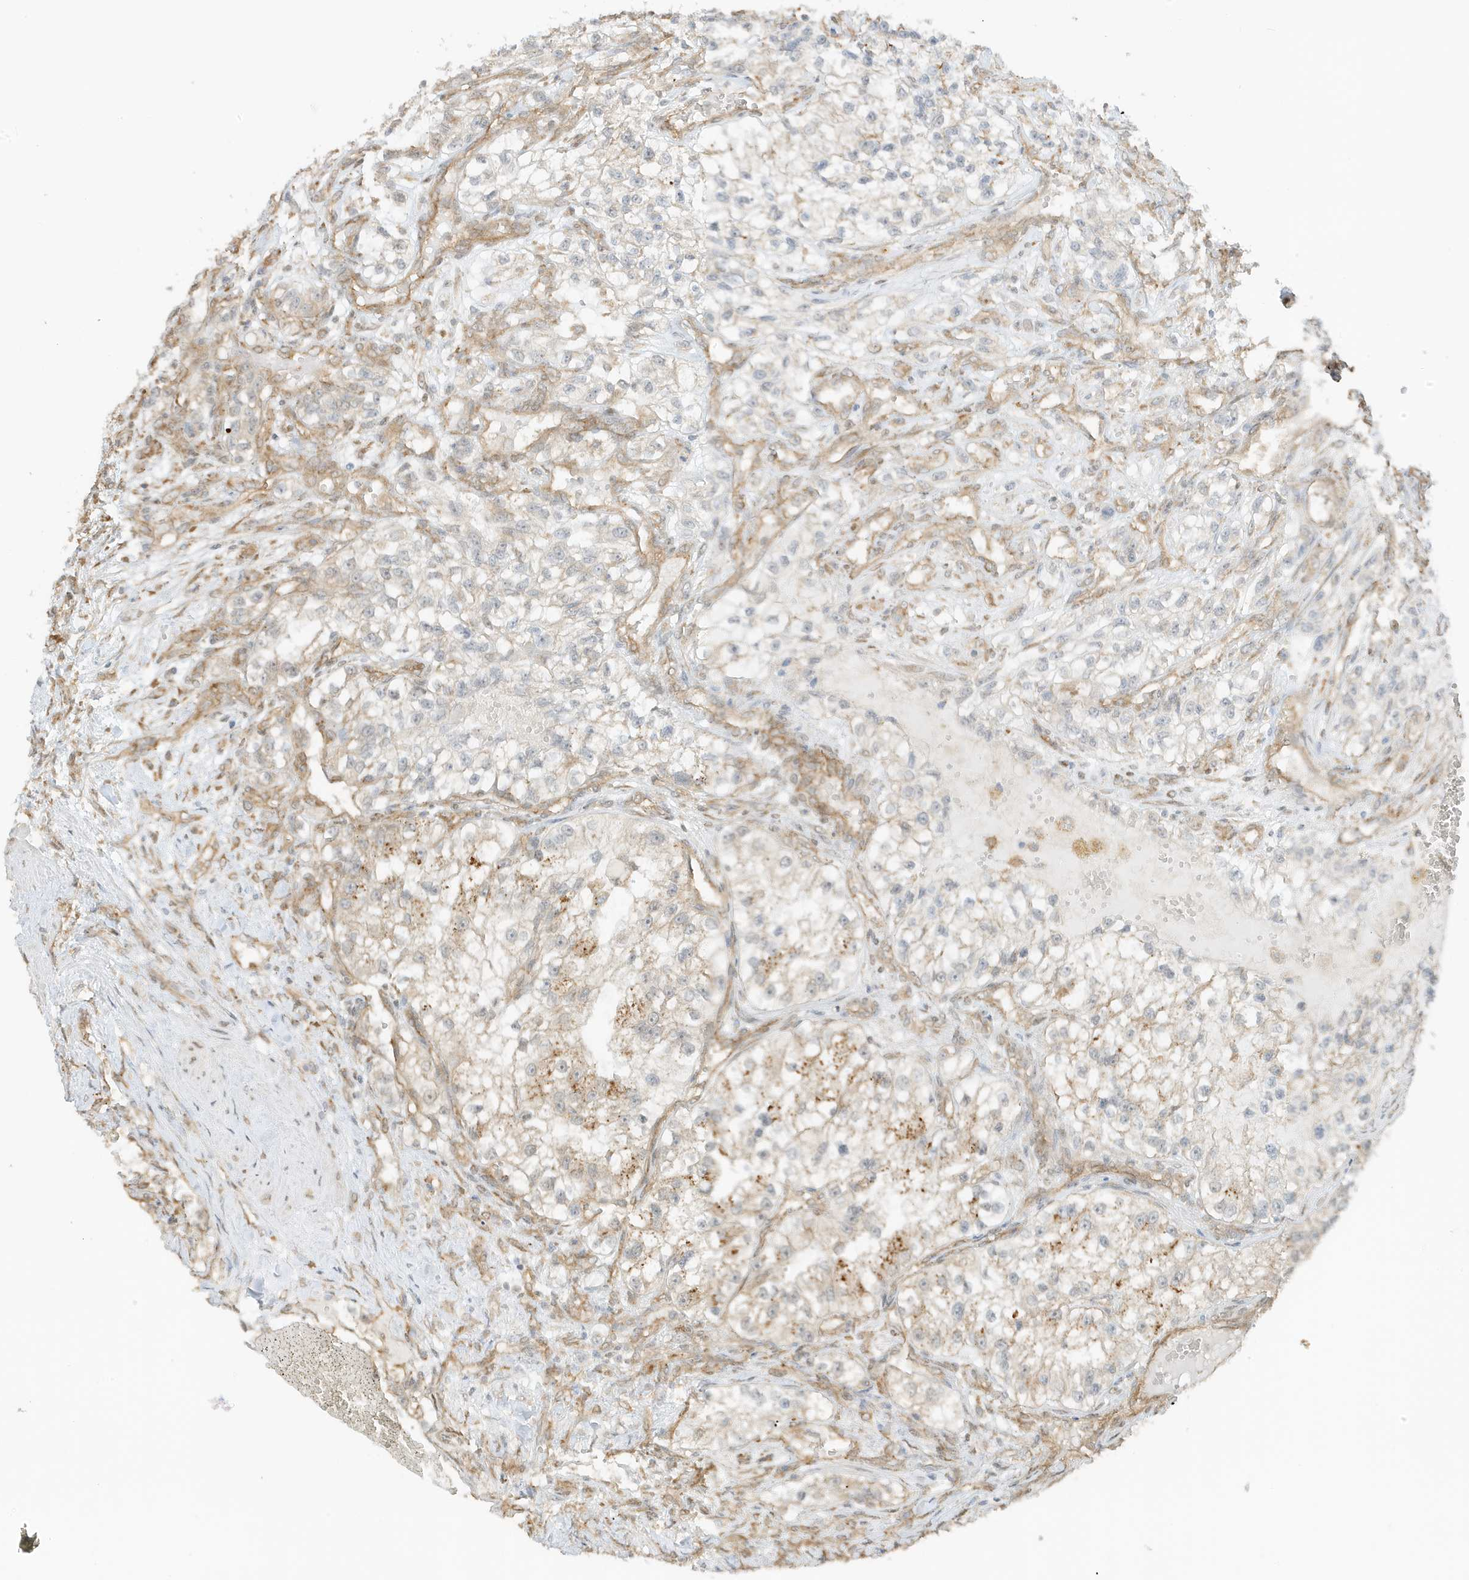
{"staining": {"intensity": "weak", "quantity": "<25%", "location": "cytoplasmic/membranous"}, "tissue": "renal cancer", "cell_type": "Tumor cells", "image_type": "cancer", "snomed": [{"axis": "morphology", "description": "Adenocarcinoma, NOS"}, {"axis": "topography", "description": "Kidney"}], "caption": "Photomicrograph shows no significant protein expression in tumor cells of renal cancer (adenocarcinoma). Brightfield microscopy of IHC stained with DAB (3,3'-diaminobenzidine) (brown) and hematoxylin (blue), captured at high magnification.", "gene": "UBAP2L", "patient": {"sex": "female", "age": 57}}